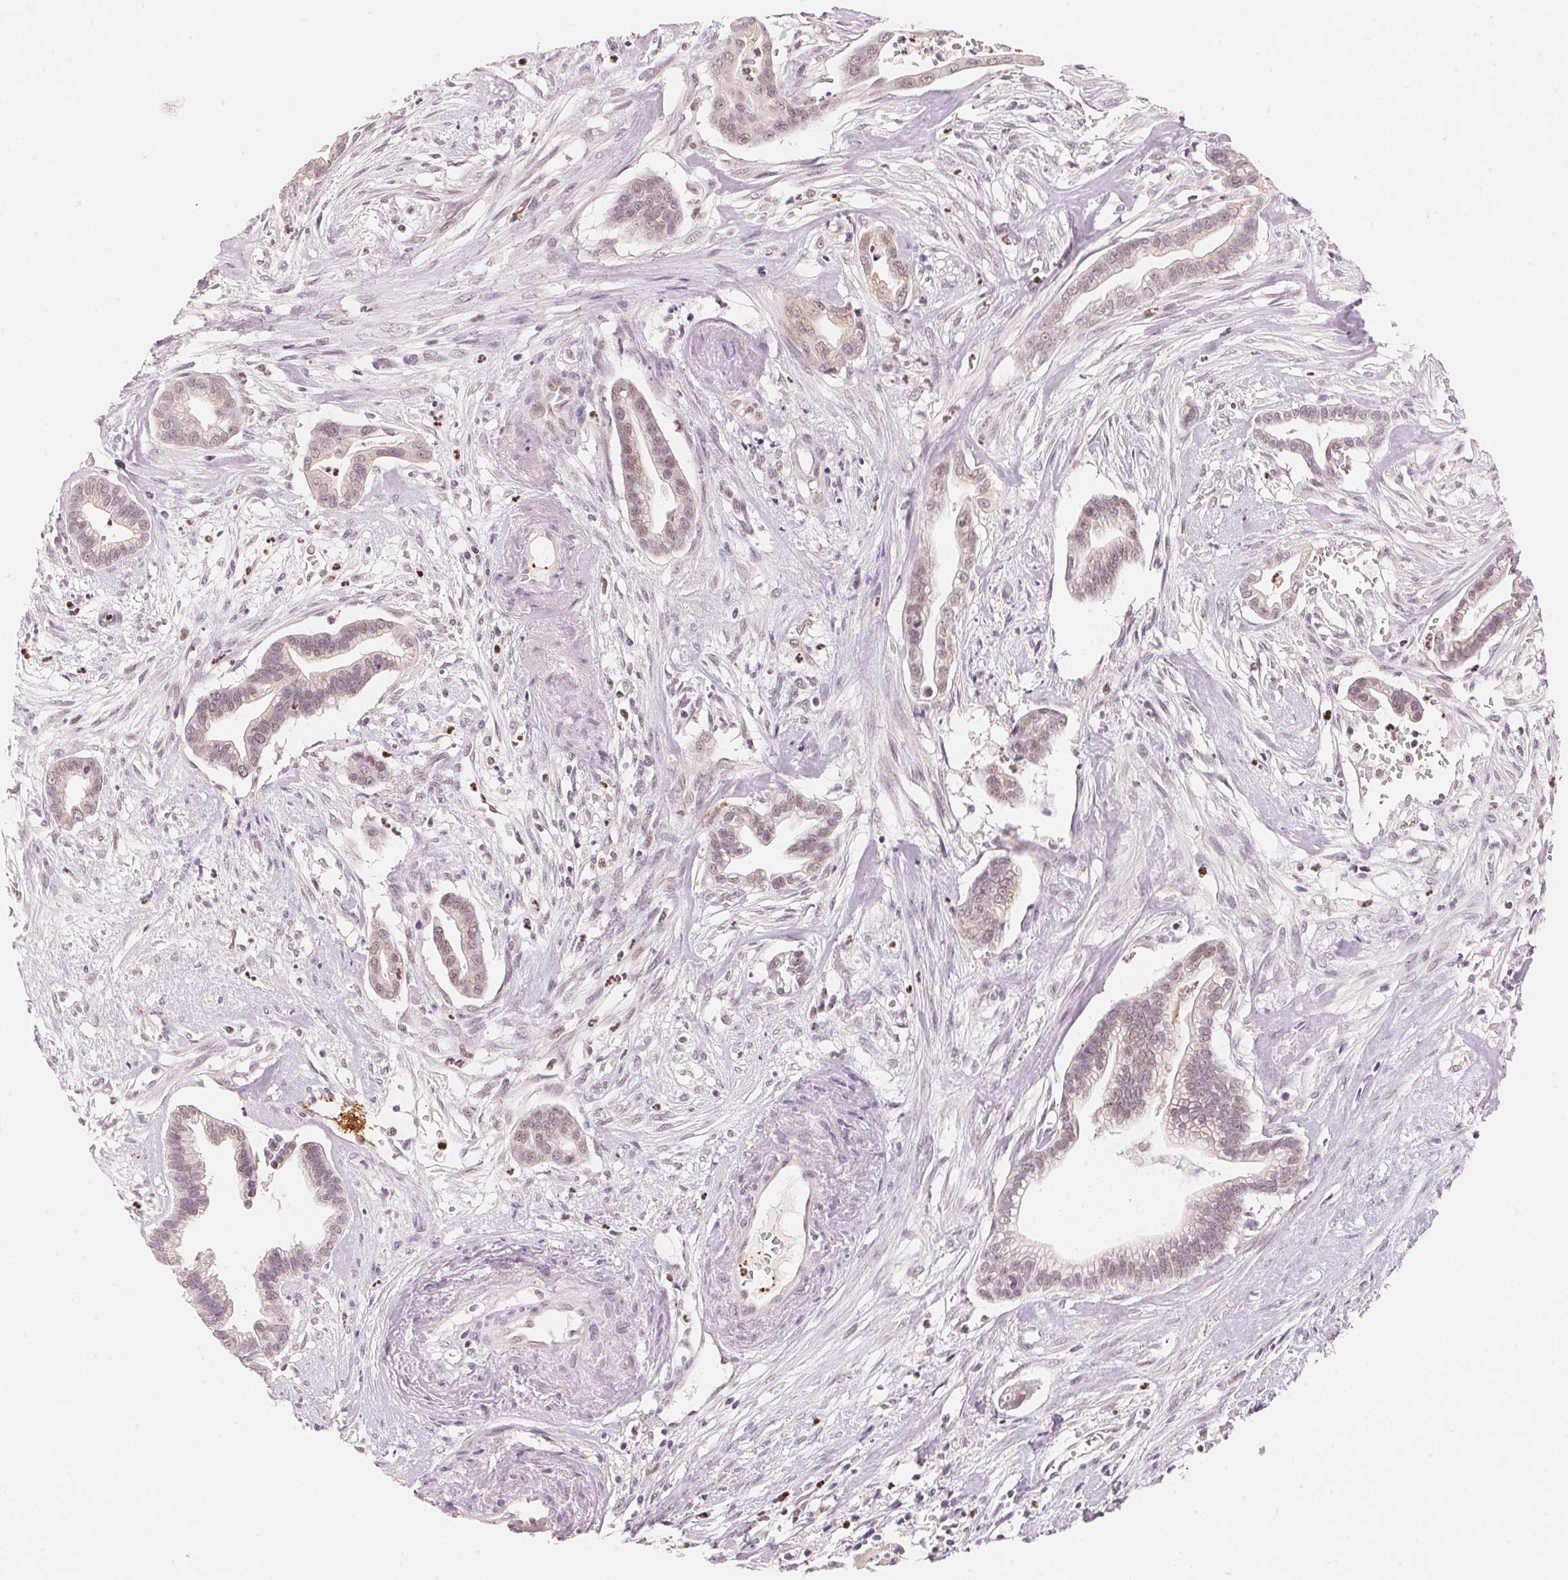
{"staining": {"intensity": "weak", "quantity": "<25%", "location": "nuclear"}, "tissue": "cervical cancer", "cell_type": "Tumor cells", "image_type": "cancer", "snomed": [{"axis": "morphology", "description": "Adenocarcinoma, NOS"}, {"axis": "topography", "description": "Cervix"}], "caption": "This is an IHC photomicrograph of cervical cancer. There is no positivity in tumor cells.", "gene": "ARHGAP22", "patient": {"sex": "female", "age": 62}}